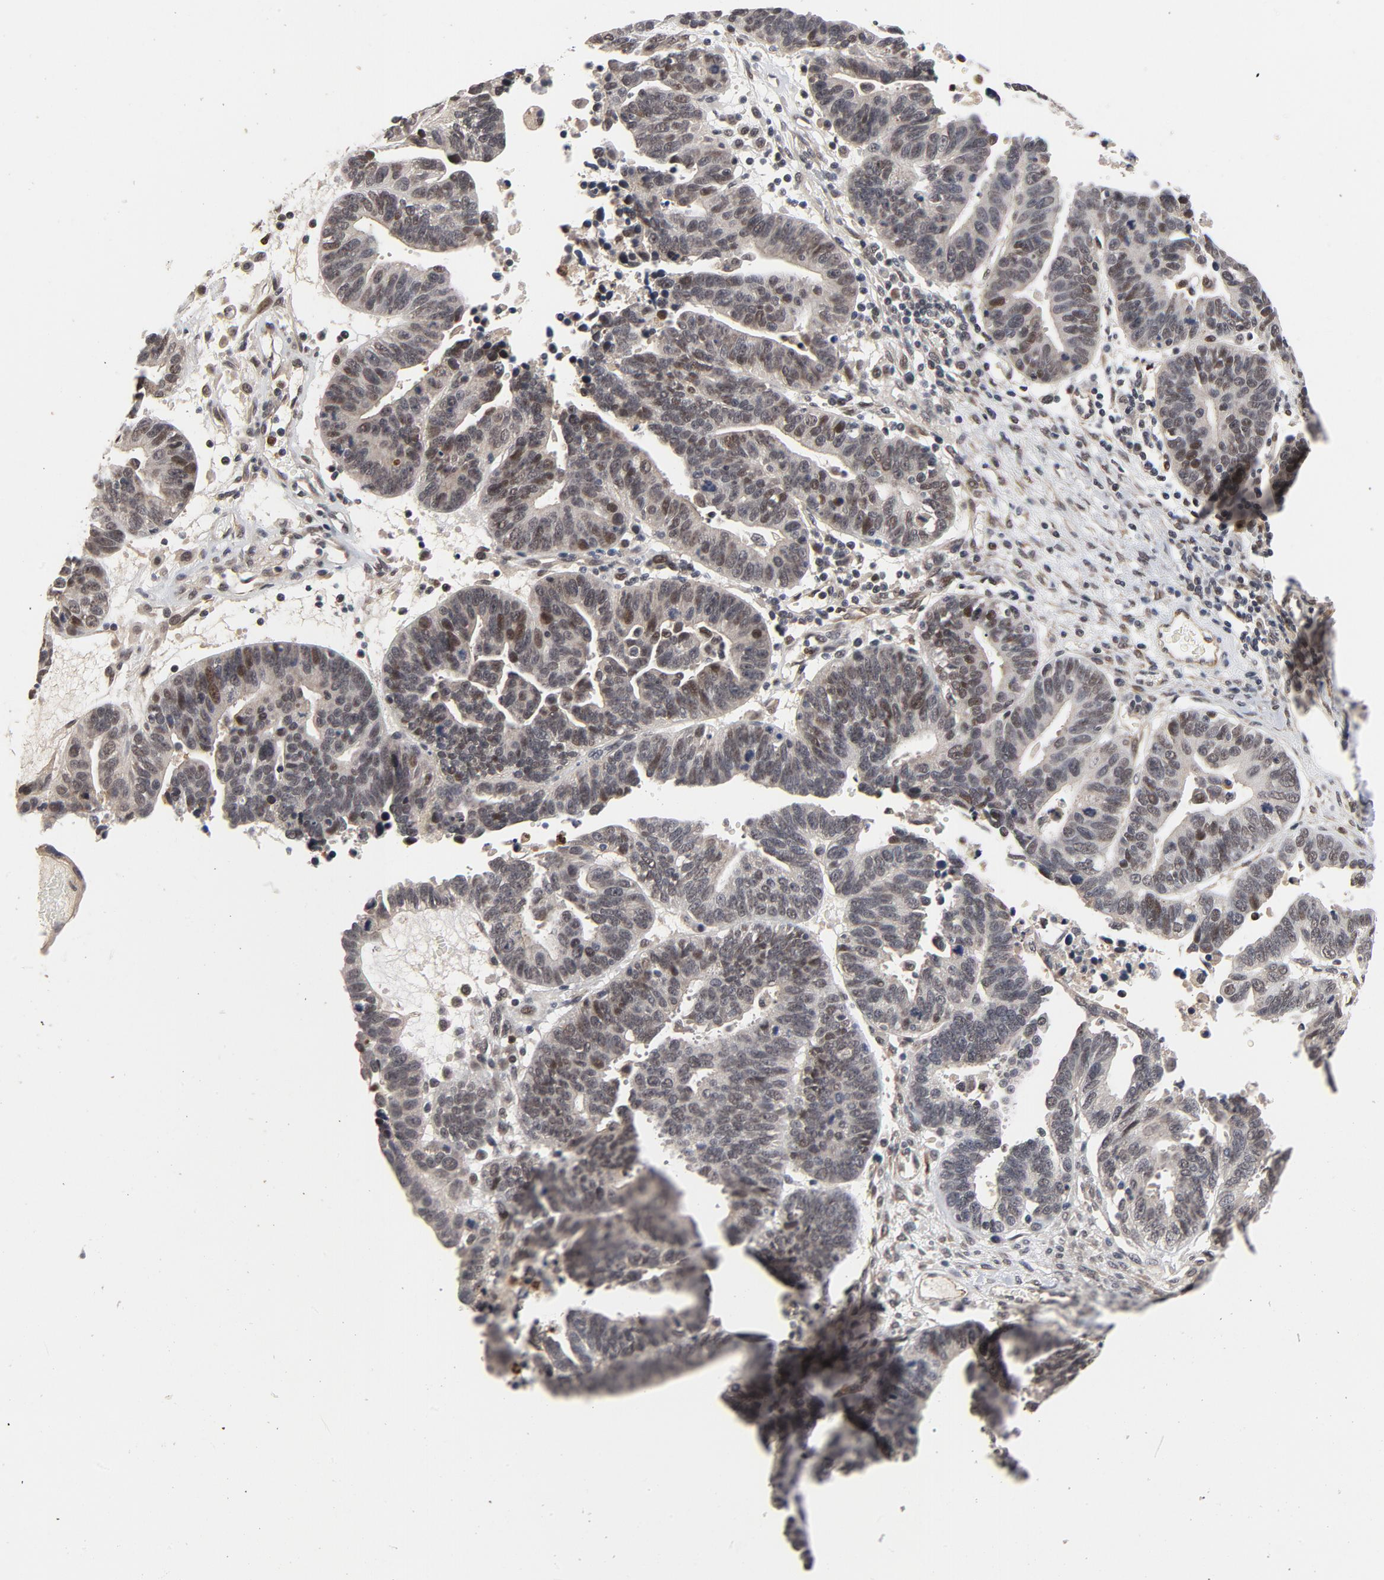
{"staining": {"intensity": "weak", "quantity": "<25%", "location": "nuclear"}, "tissue": "ovarian cancer", "cell_type": "Tumor cells", "image_type": "cancer", "snomed": [{"axis": "morphology", "description": "Carcinoma, endometroid"}, {"axis": "morphology", "description": "Cystadenocarcinoma, serous, NOS"}, {"axis": "topography", "description": "Ovary"}], "caption": "The immunohistochemistry histopathology image has no significant staining in tumor cells of ovarian cancer tissue.", "gene": "RTL5", "patient": {"sex": "female", "age": 45}}